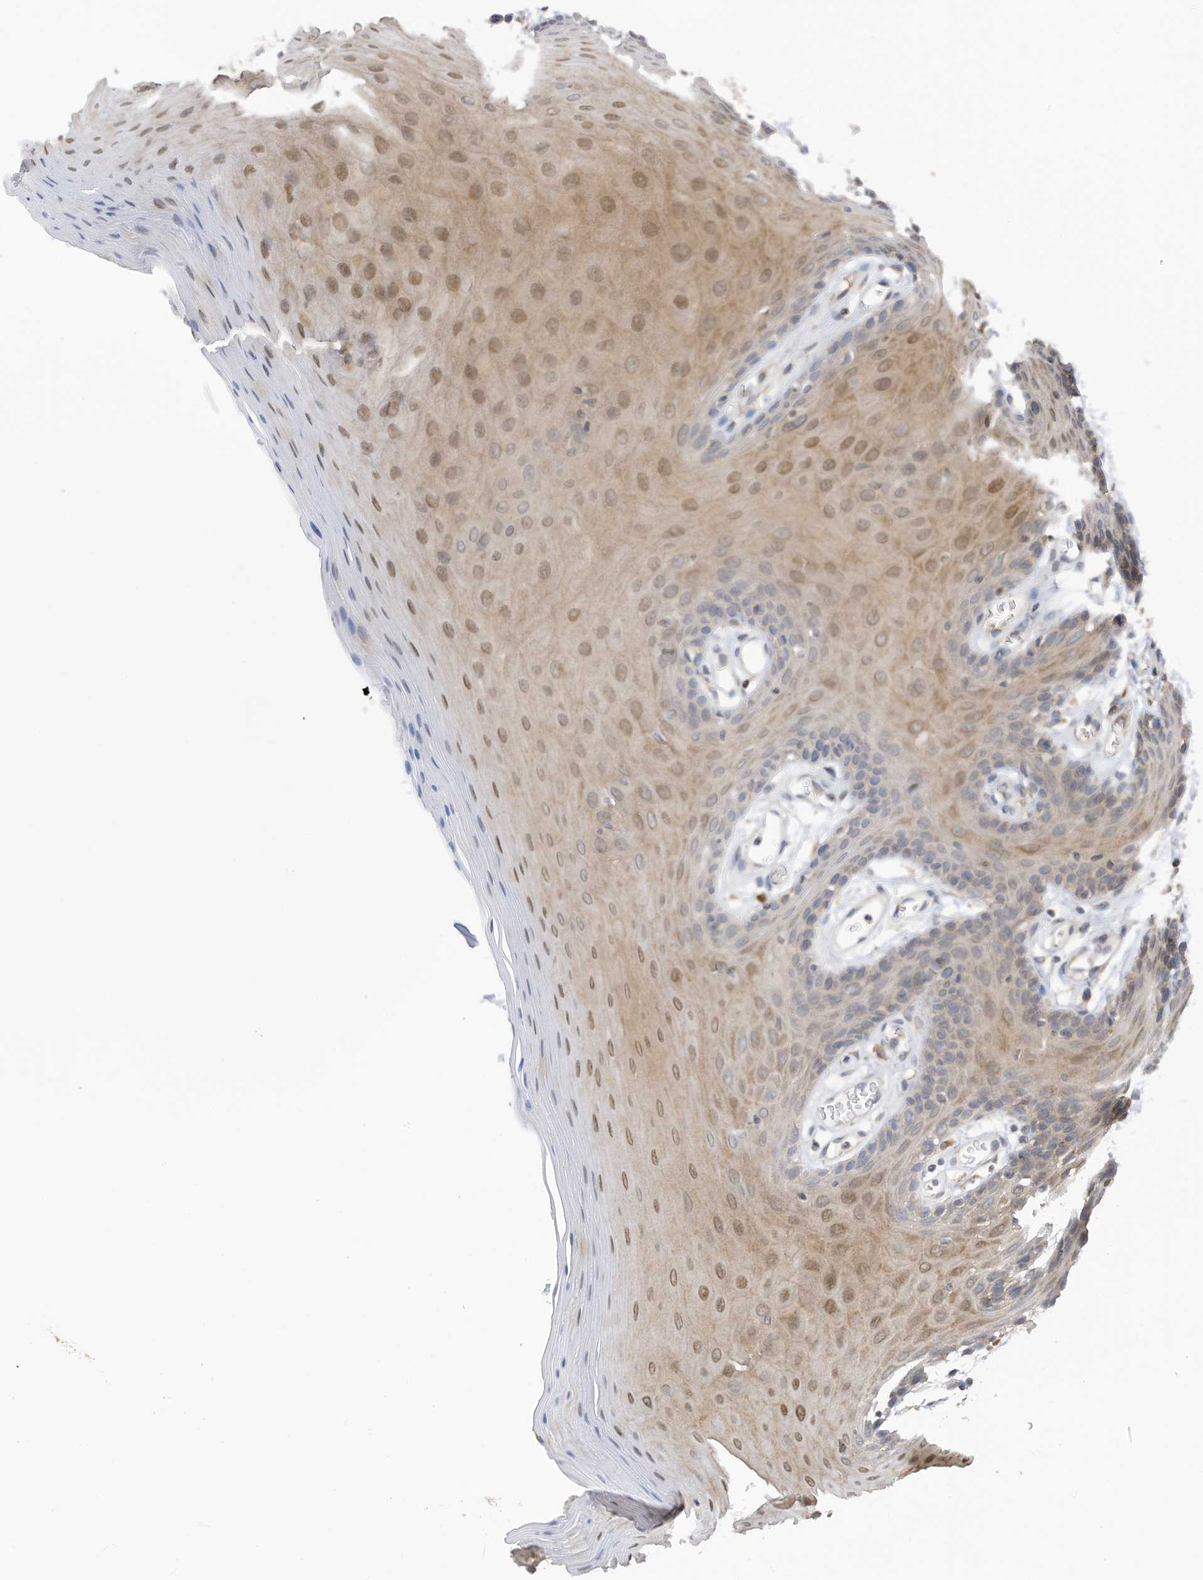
{"staining": {"intensity": "moderate", "quantity": "<25%", "location": "cytoplasmic/membranous,nuclear"}, "tissue": "oral mucosa", "cell_type": "Squamous epithelial cells", "image_type": "normal", "snomed": [{"axis": "morphology", "description": "Normal tissue, NOS"}, {"axis": "morphology", "description": "Squamous cell carcinoma, NOS"}, {"axis": "topography", "description": "Skeletal muscle"}, {"axis": "topography", "description": "Oral tissue"}, {"axis": "topography", "description": "Salivary gland"}, {"axis": "topography", "description": "Head-Neck"}], "caption": "Oral mucosa was stained to show a protein in brown. There is low levels of moderate cytoplasmic/membranous,nuclear staining in approximately <25% of squamous epithelial cells. (IHC, brightfield microscopy, high magnification).", "gene": "REC8", "patient": {"sex": "male", "age": 54}}